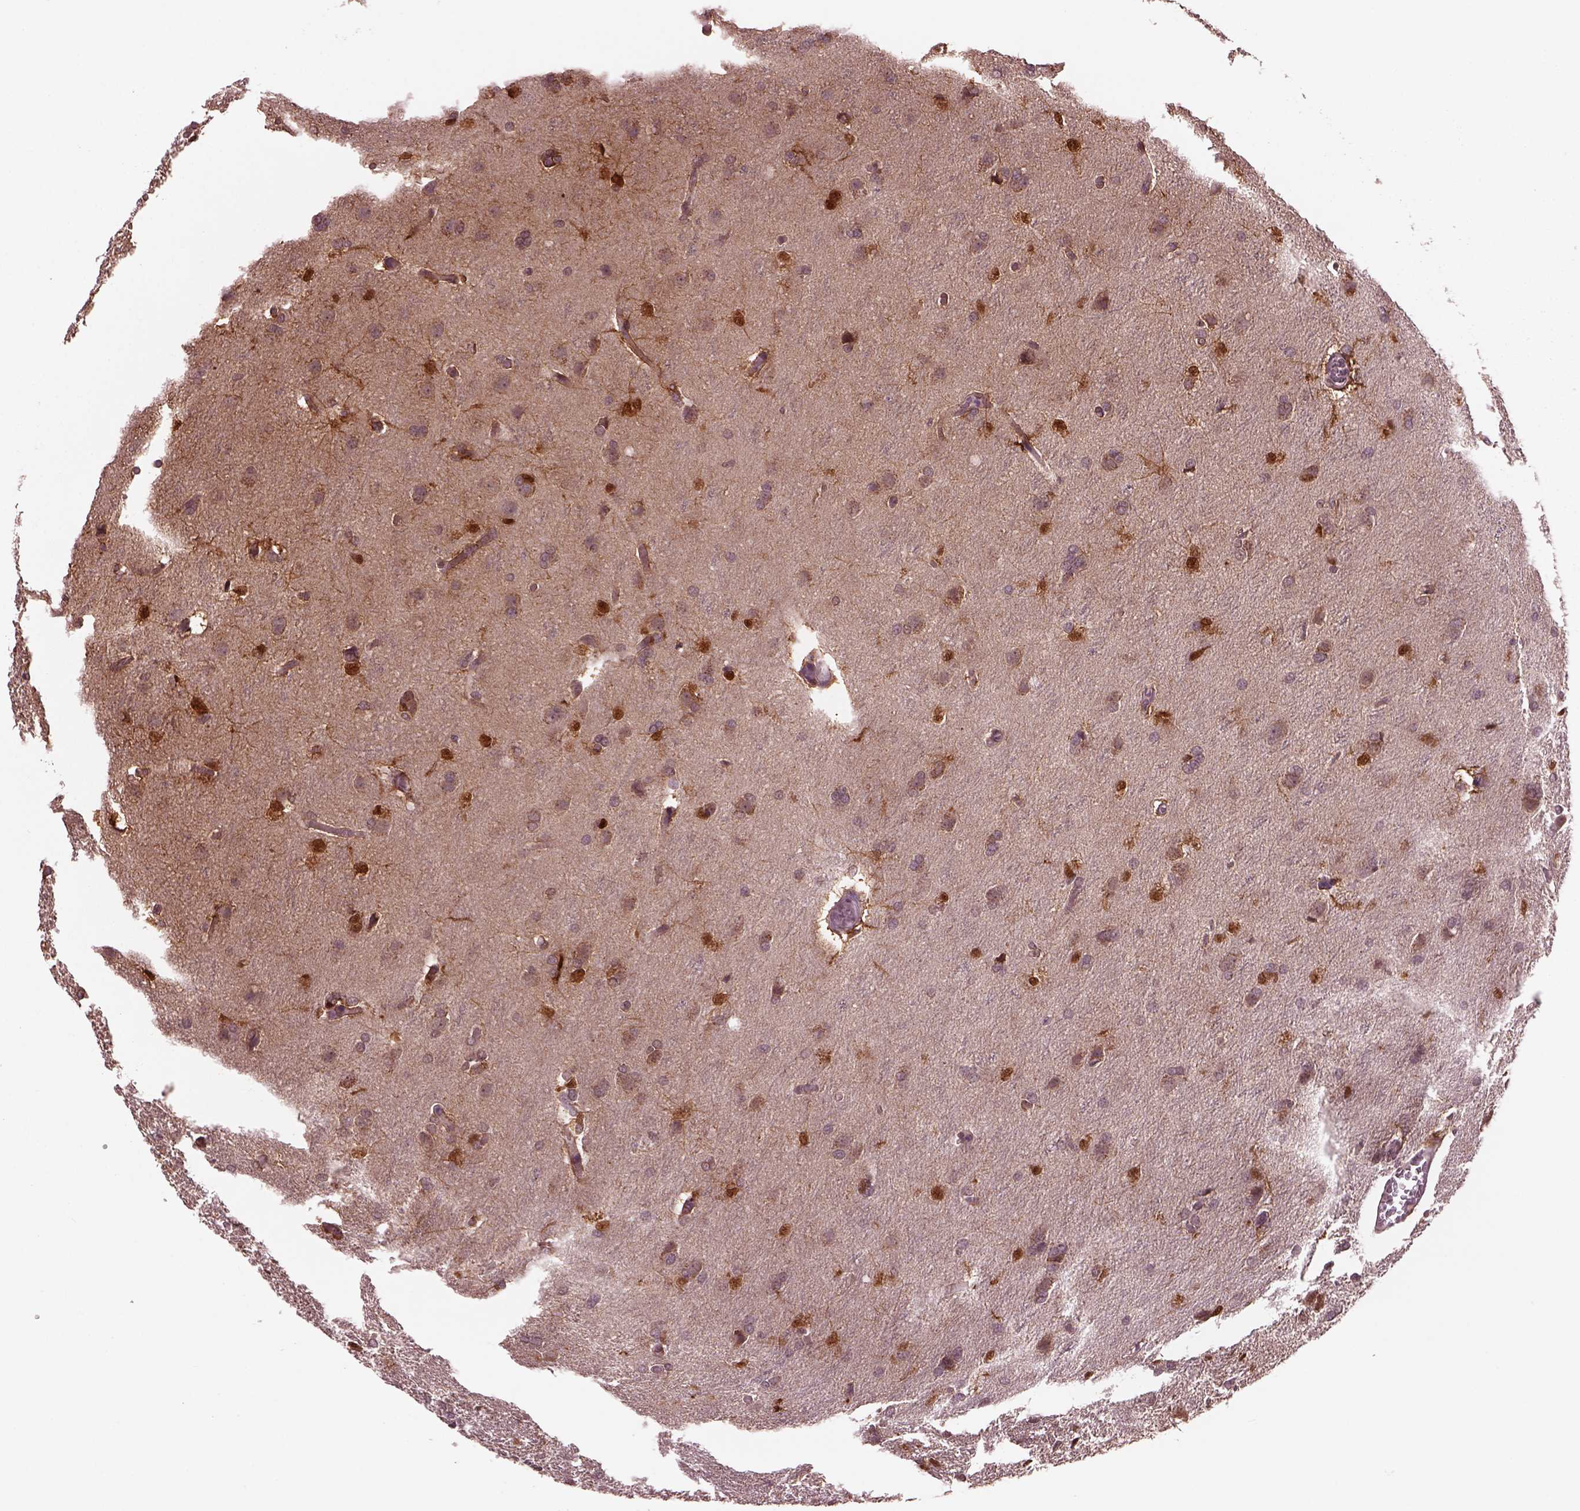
{"staining": {"intensity": "moderate", "quantity": ">75%", "location": "cytoplasmic/membranous"}, "tissue": "glioma", "cell_type": "Tumor cells", "image_type": "cancer", "snomed": [{"axis": "morphology", "description": "Glioma, malignant, High grade"}, {"axis": "topography", "description": "Brain"}], "caption": "This photomicrograph exhibits immunohistochemistry (IHC) staining of human glioma, with medium moderate cytoplasmic/membranous expression in approximately >75% of tumor cells.", "gene": "SRI", "patient": {"sex": "male", "age": 68}}